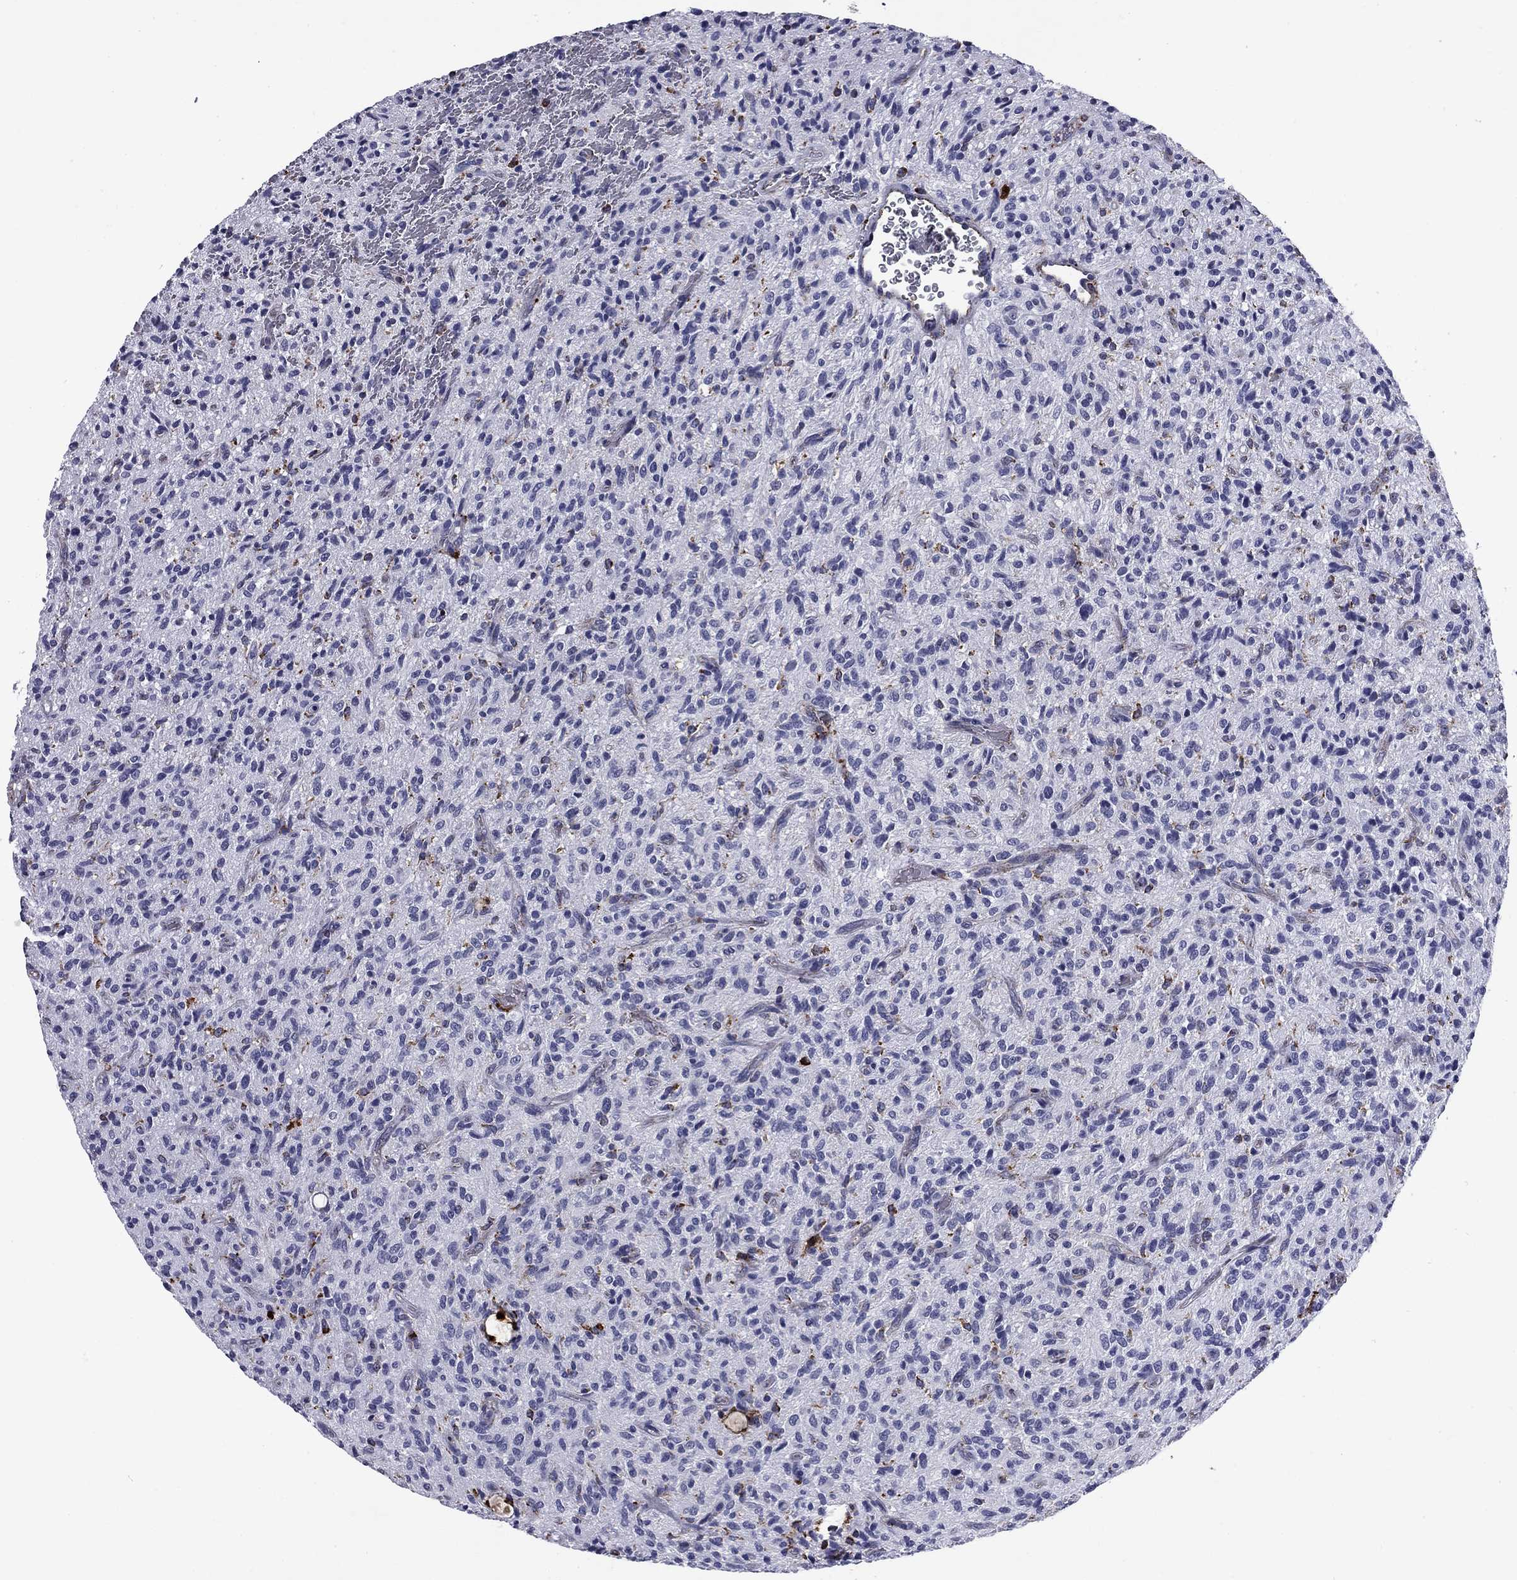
{"staining": {"intensity": "negative", "quantity": "none", "location": "none"}, "tissue": "glioma", "cell_type": "Tumor cells", "image_type": "cancer", "snomed": [{"axis": "morphology", "description": "Glioma, malignant, High grade"}, {"axis": "topography", "description": "Brain"}], "caption": "This is an immunohistochemistry image of high-grade glioma (malignant). There is no expression in tumor cells.", "gene": "MADCAM1", "patient": {"sex": "male", "age": 64}}